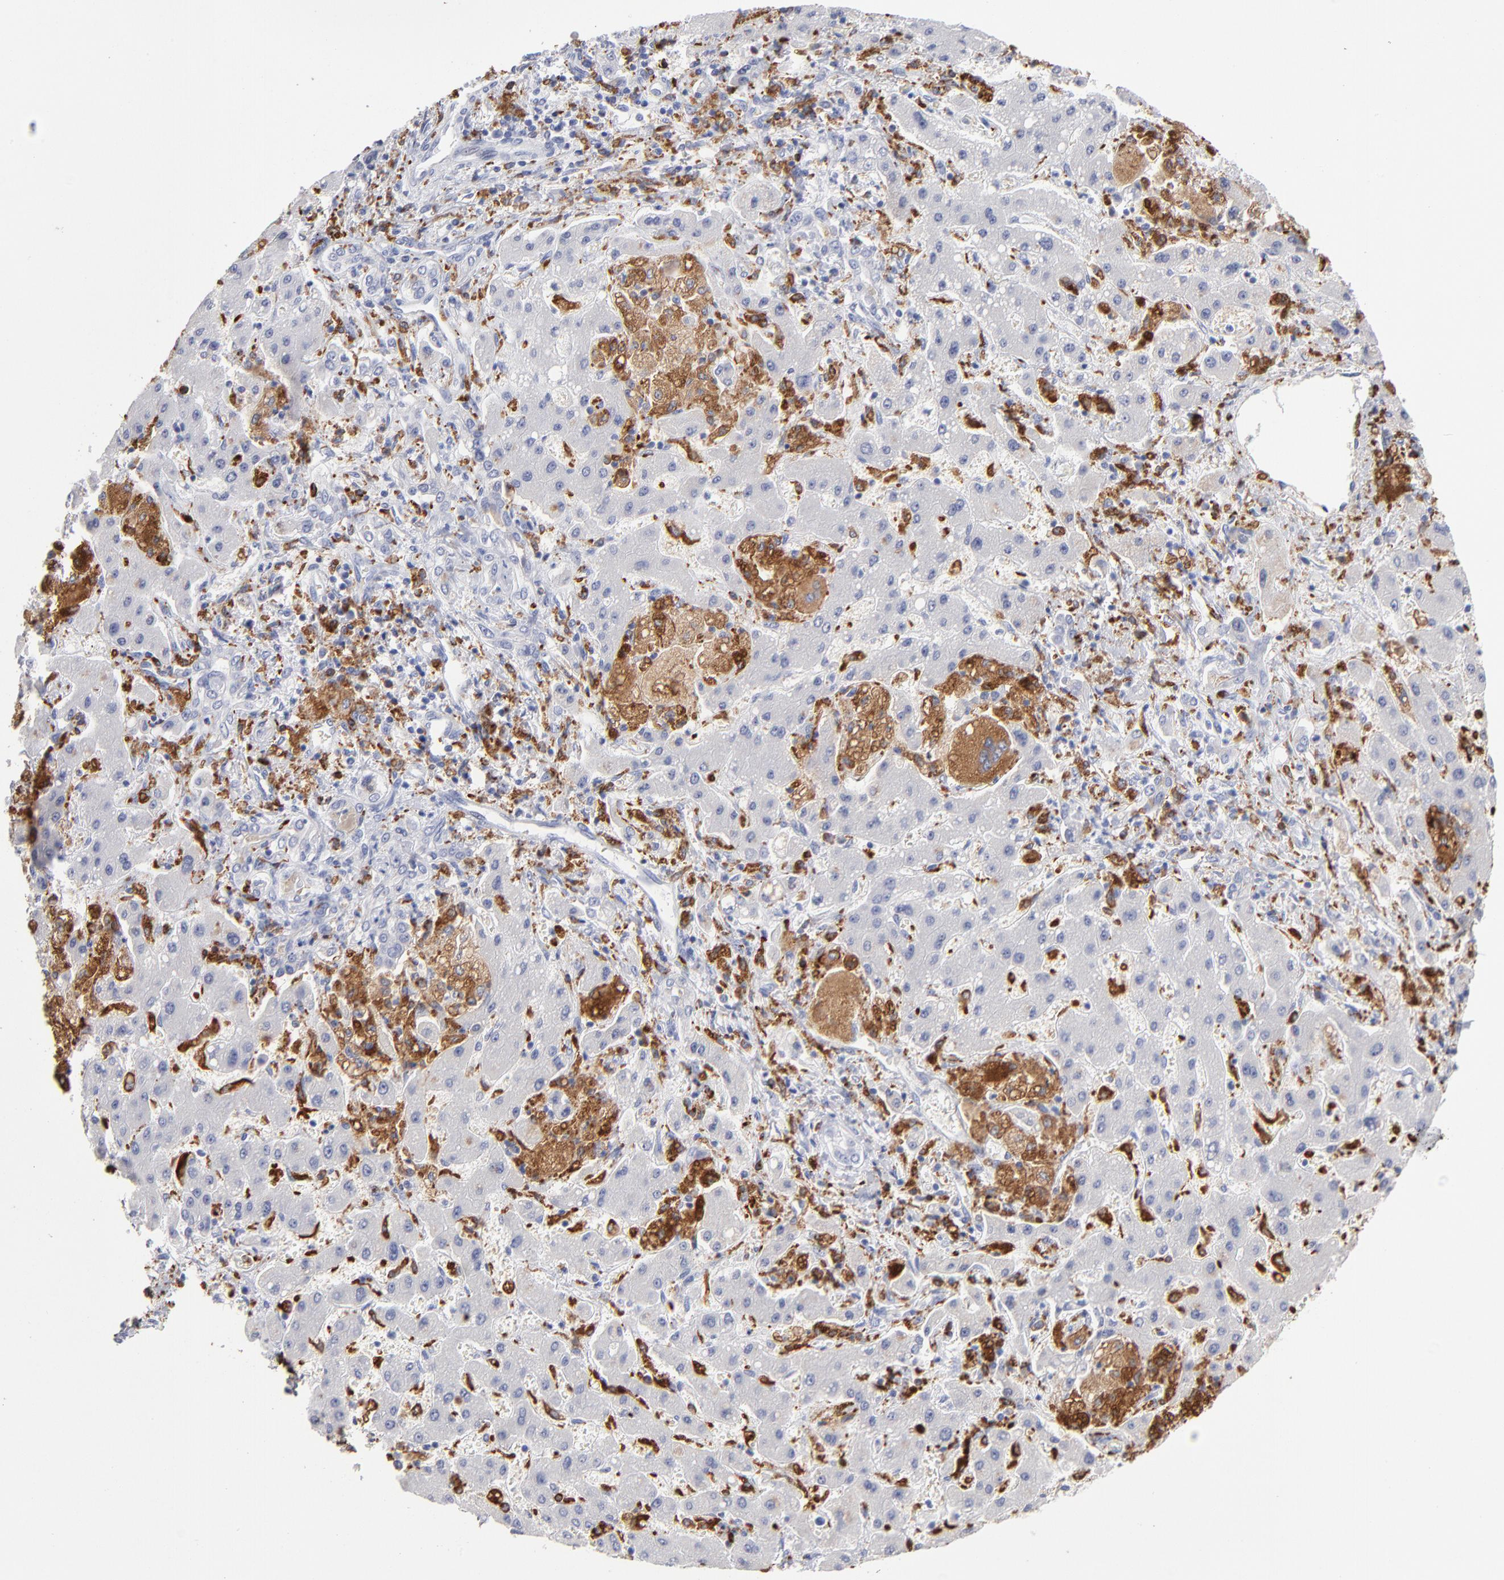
{"staining": {"intensity": "negative", "quantity": "none", "location": "none"}, "tissue": "liver cancer", "cell_type": "Tumor cells", "image_type": "cancer", "snomed": [{"axis": "morphology", "description": "Cholangiocarcinoma"}, {"axis": "topography", "description": "Liver"}], "caption": "Human liver cholangiocarcinoma stained for a protein using immunohistochemistry (IHC) demonstrates no staining in tumor cells.", "gene": "CD180", "patient": {"sex": "male", "age": 50}}